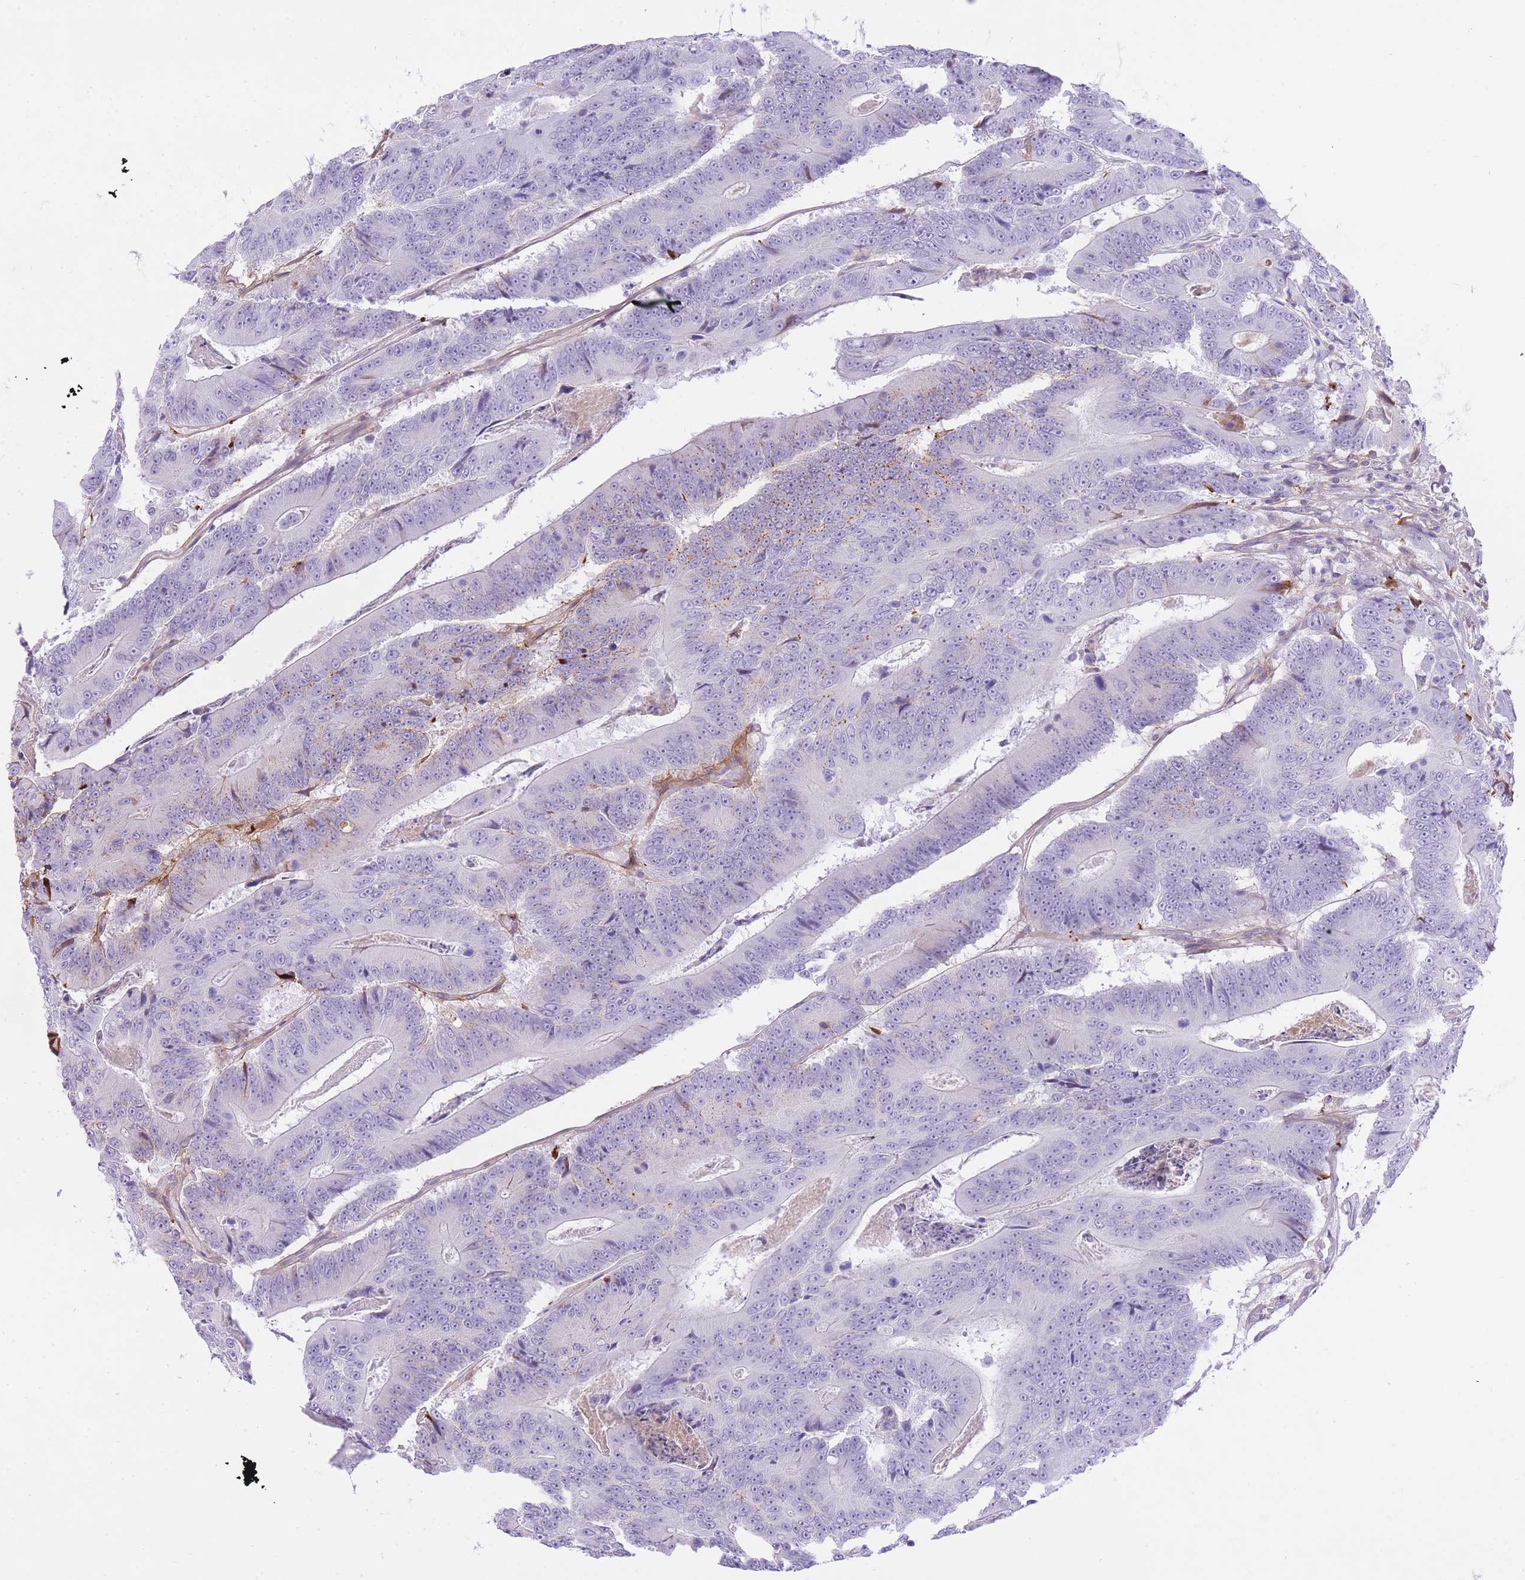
{"staining": {"intensity": "negative", "quantity": "none", "location": "none"}, "tissue": "colorectal cancer", "cell_type": "Tumor cells", "image_type": "cancer", "snomed": [{"axis": "morphology", "description": "Adenocarcinoma, NOS"}, {"axis": "topography", "description": "Colon"}], "caption": "The immunohistochemistry micrograph has no significant positivity in tumor cells of colorectal adenocarcinoma tissue.", "gene": "HRG", "patient": {"sex": "male", "age": 83}}